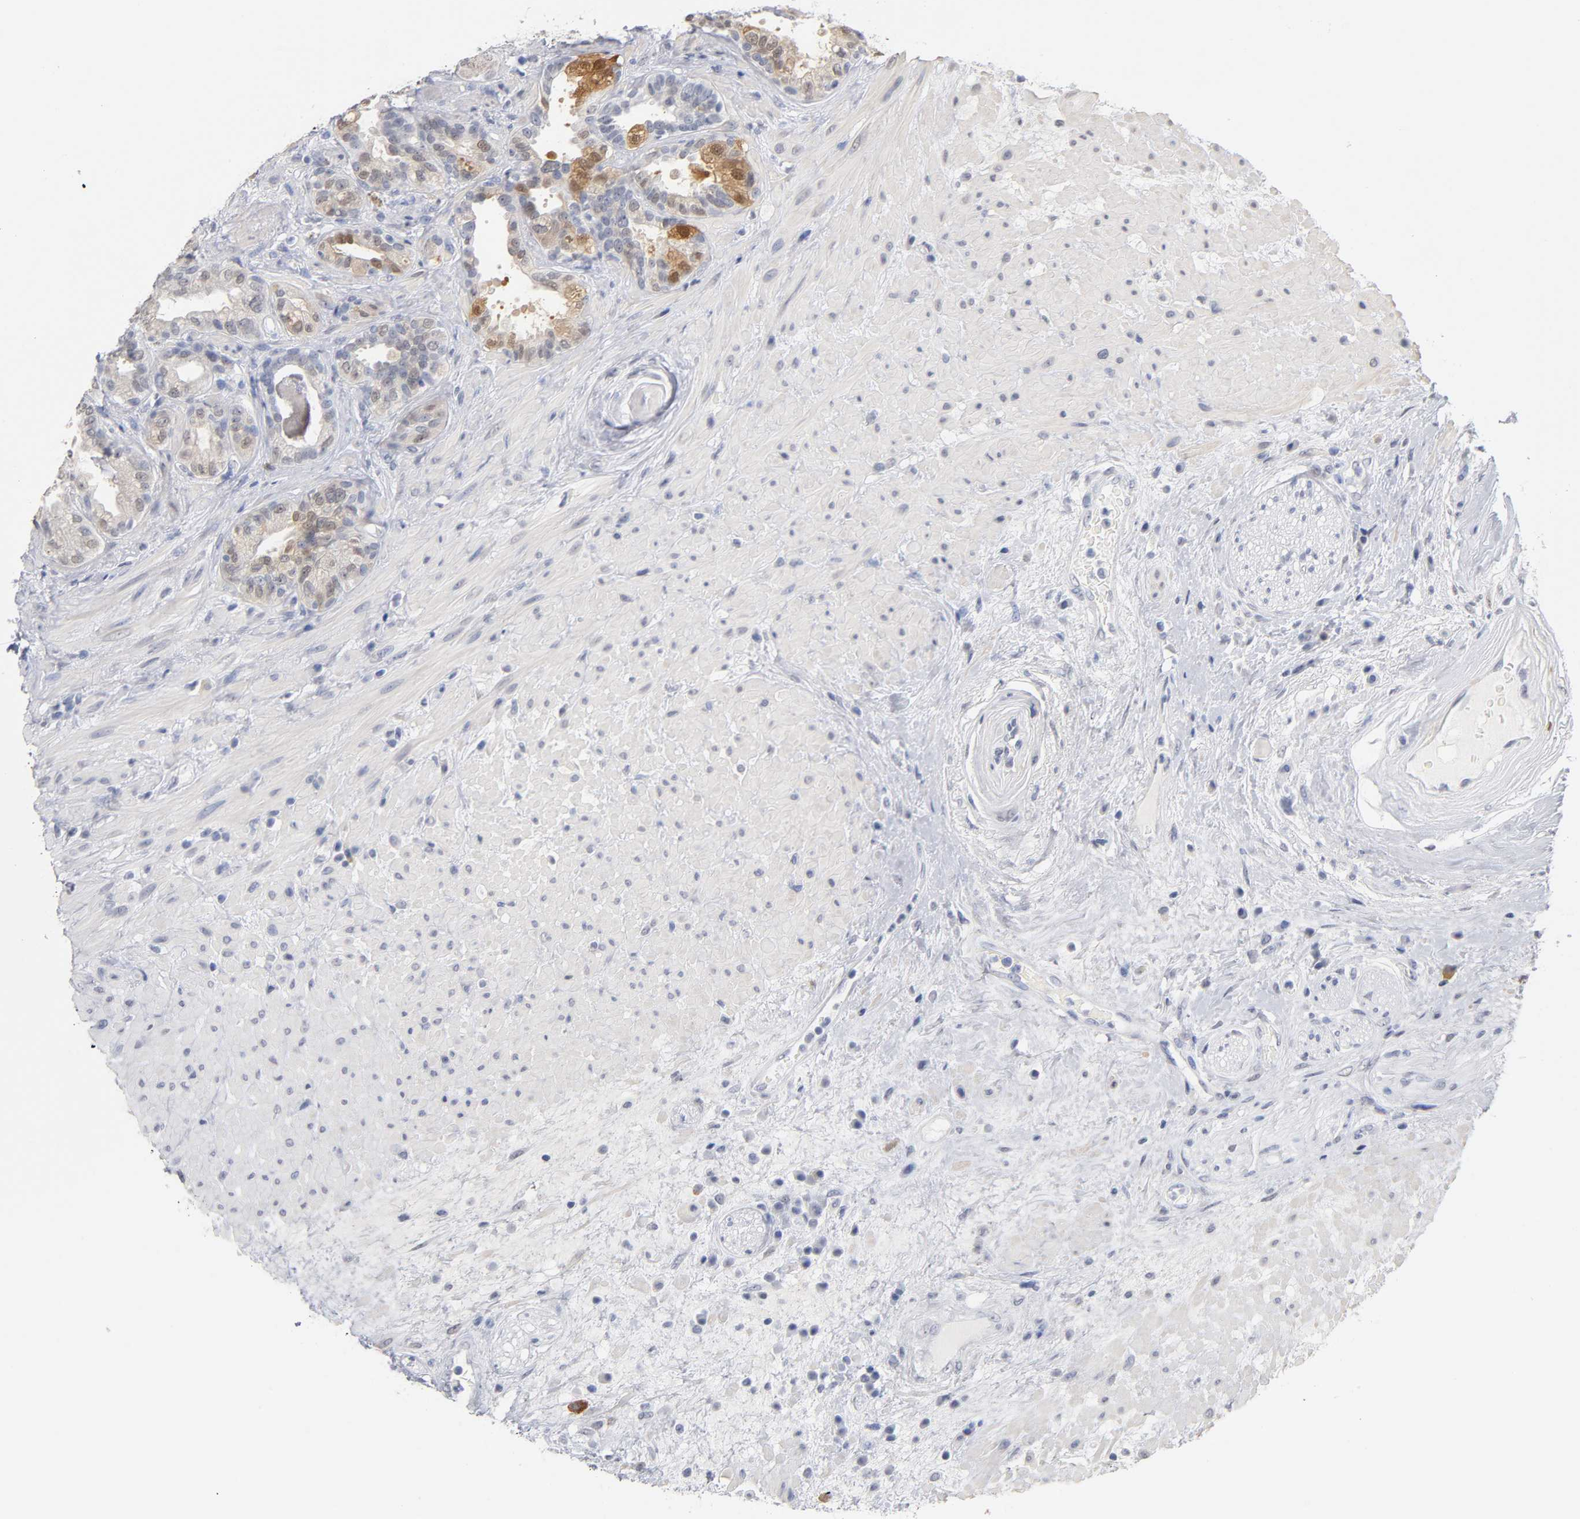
{"staining": {"intensity": "weak", "quantity": "25%-75%", "location": "cytoplasmic/membranous,nuclear"}, "tissue": "seminal vesicle", "cell_type": "Glandular cells", "image_type": "normal", "snomed": [{"axis": "morphology", "description": "Normal tissue, NOS"}, {"axis": "topography", "description": "Seminal veicle"}], "caption": "Unremarkable seminal vesicle was stained to show a protein in brown. There is low levels of weak cytoplasmic/membranous,nuclear staining in approximately 25%-75% of glandular cells. The staining was performed using DAB to visualize the protein expression in brown, while the nuclei were stained in blue with hematoxylin (Magnification: 20x).", "gene": "CRABP2", "patient": {"sex": "male", "age": 61}}